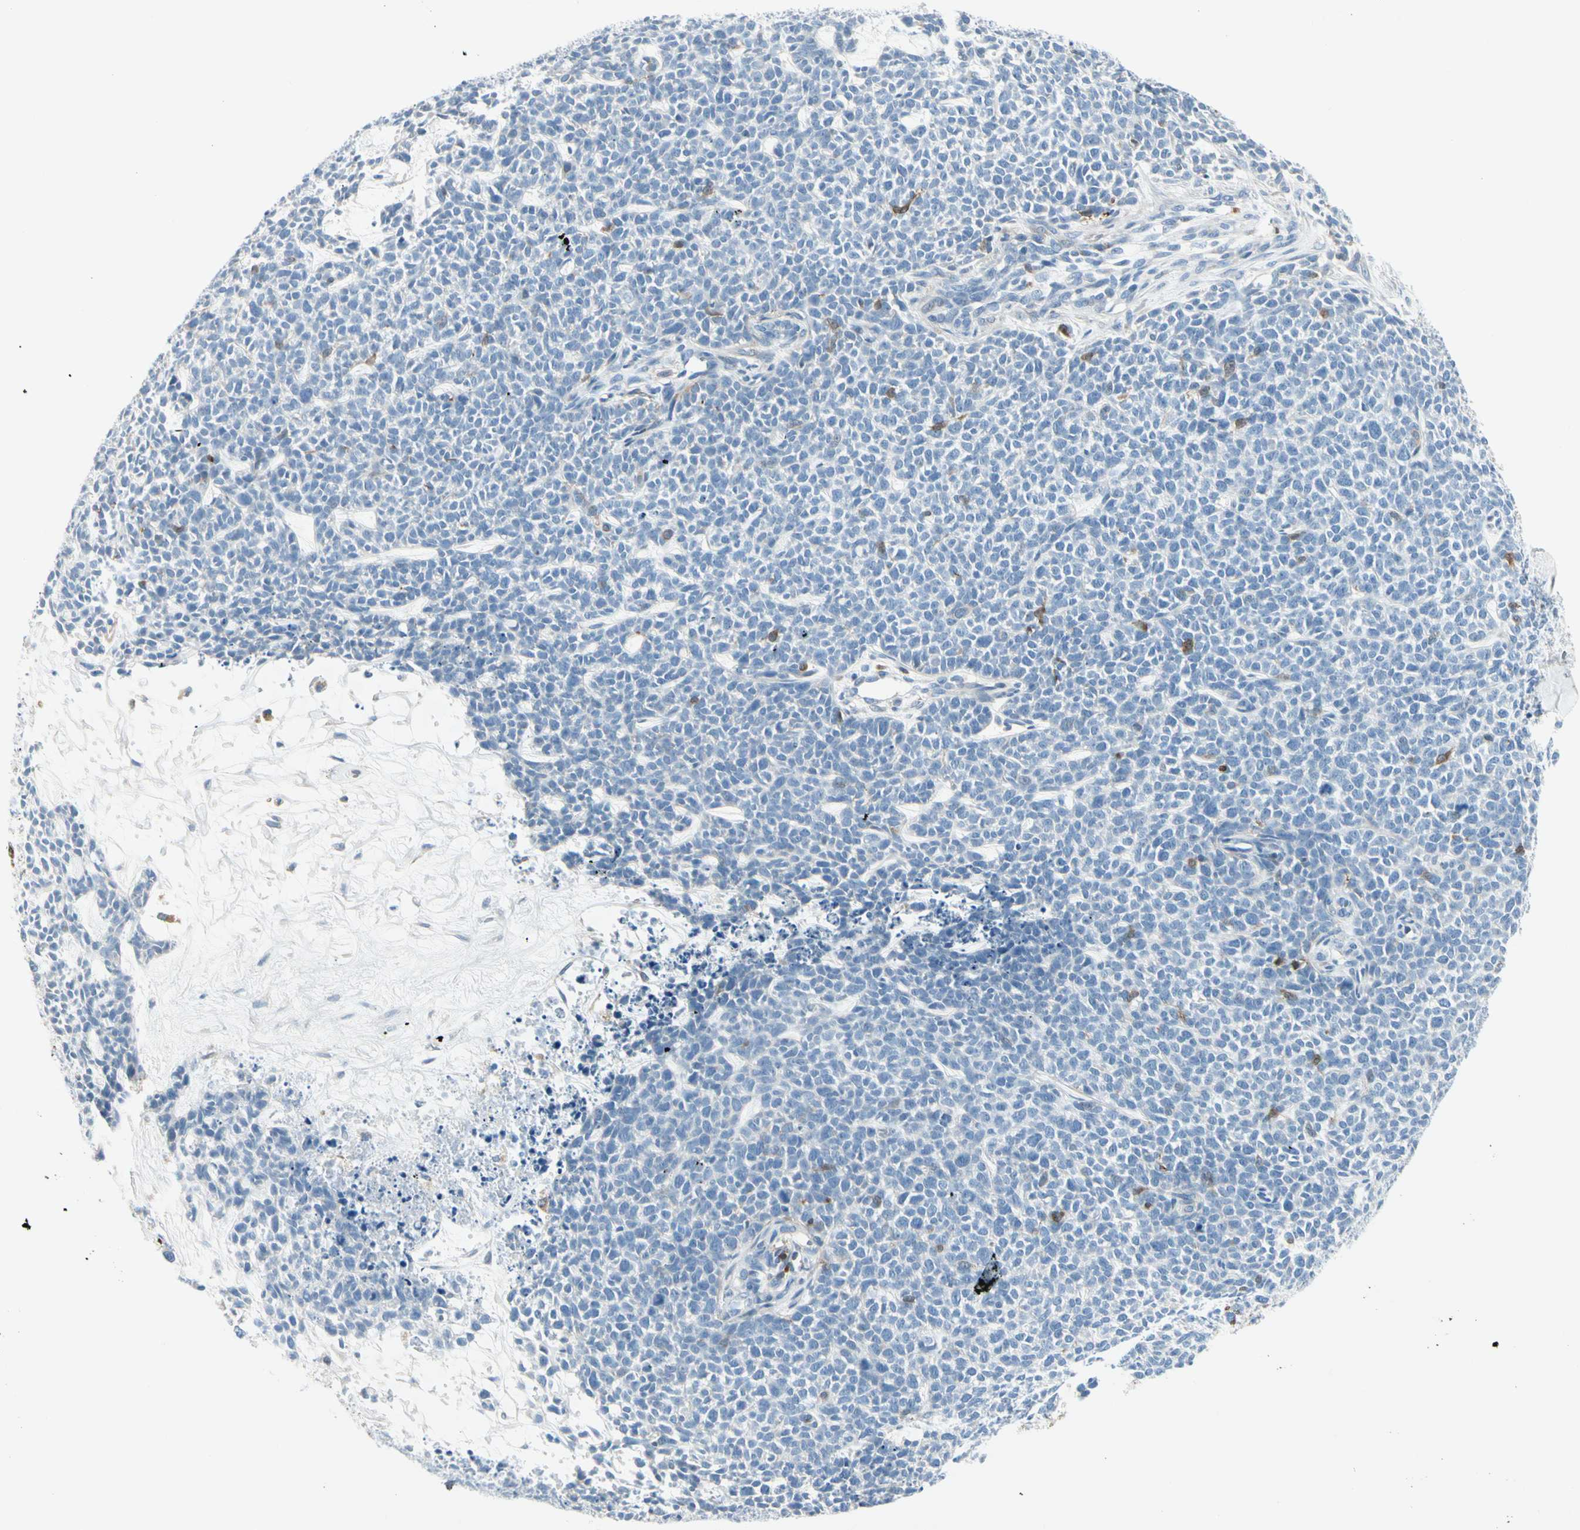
{"staining": {"intensity": "negative", "quantity": "none", "location": "none"}, "tissue": "skin cancer", "cell_type": "Tumor cells", "image_type": "cancer", "snomed": [{"axis": "morphology", "description": "Basal cell carcinoma"}, {"axis": "topography", "description": "Skin"}], "caption": "Immunohistochemistry (IHC) histopathology image of neoplastic tissue: basal cell carcinoma (skin) stained with DAB displays no significant protein staining in tumor cells.", "gene": "TRAF1", "patient": {"sex": "female", "age": 84}}